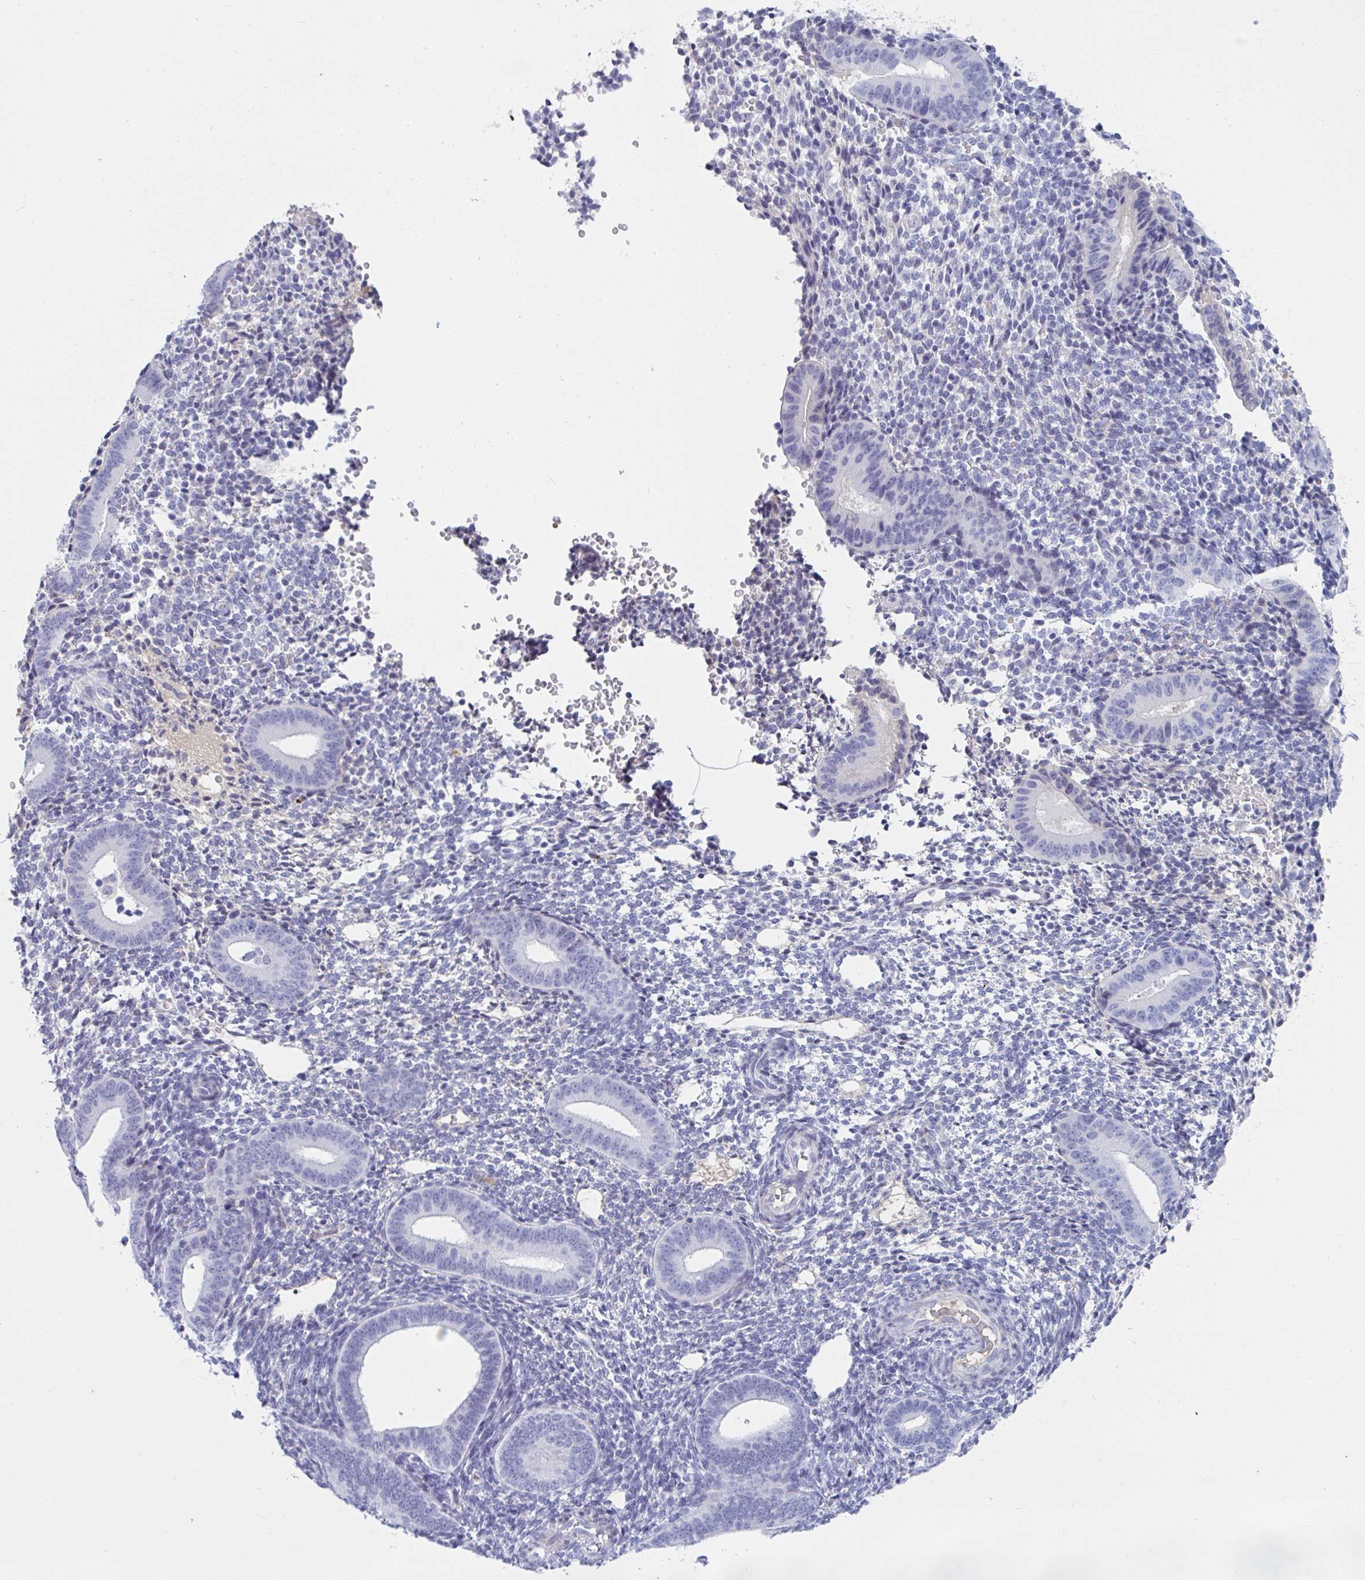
{"staining": {"intensity": "negative", "quantity": "none", "location": "none"}, "tissue": "endometrium", "cell_type": "Cells in endometrial stroma", "image_type": "normal", "snomed": [{"axis": "morphology", "description": "Normal tissue, NOS"}, {"axis": "topography", "description": "Endometrium"}], "caption": "DAB (3,3'-diaminobenzidine) immunohistochemical staining of unremarkable human endometrium shows no significant expression in cells in endometrial stroma. (Immunohistochemistry (ihc), brightfield microscopy, high magnification).", "gene": "NPY", "patient": {"sex": "female", "age": 40}}